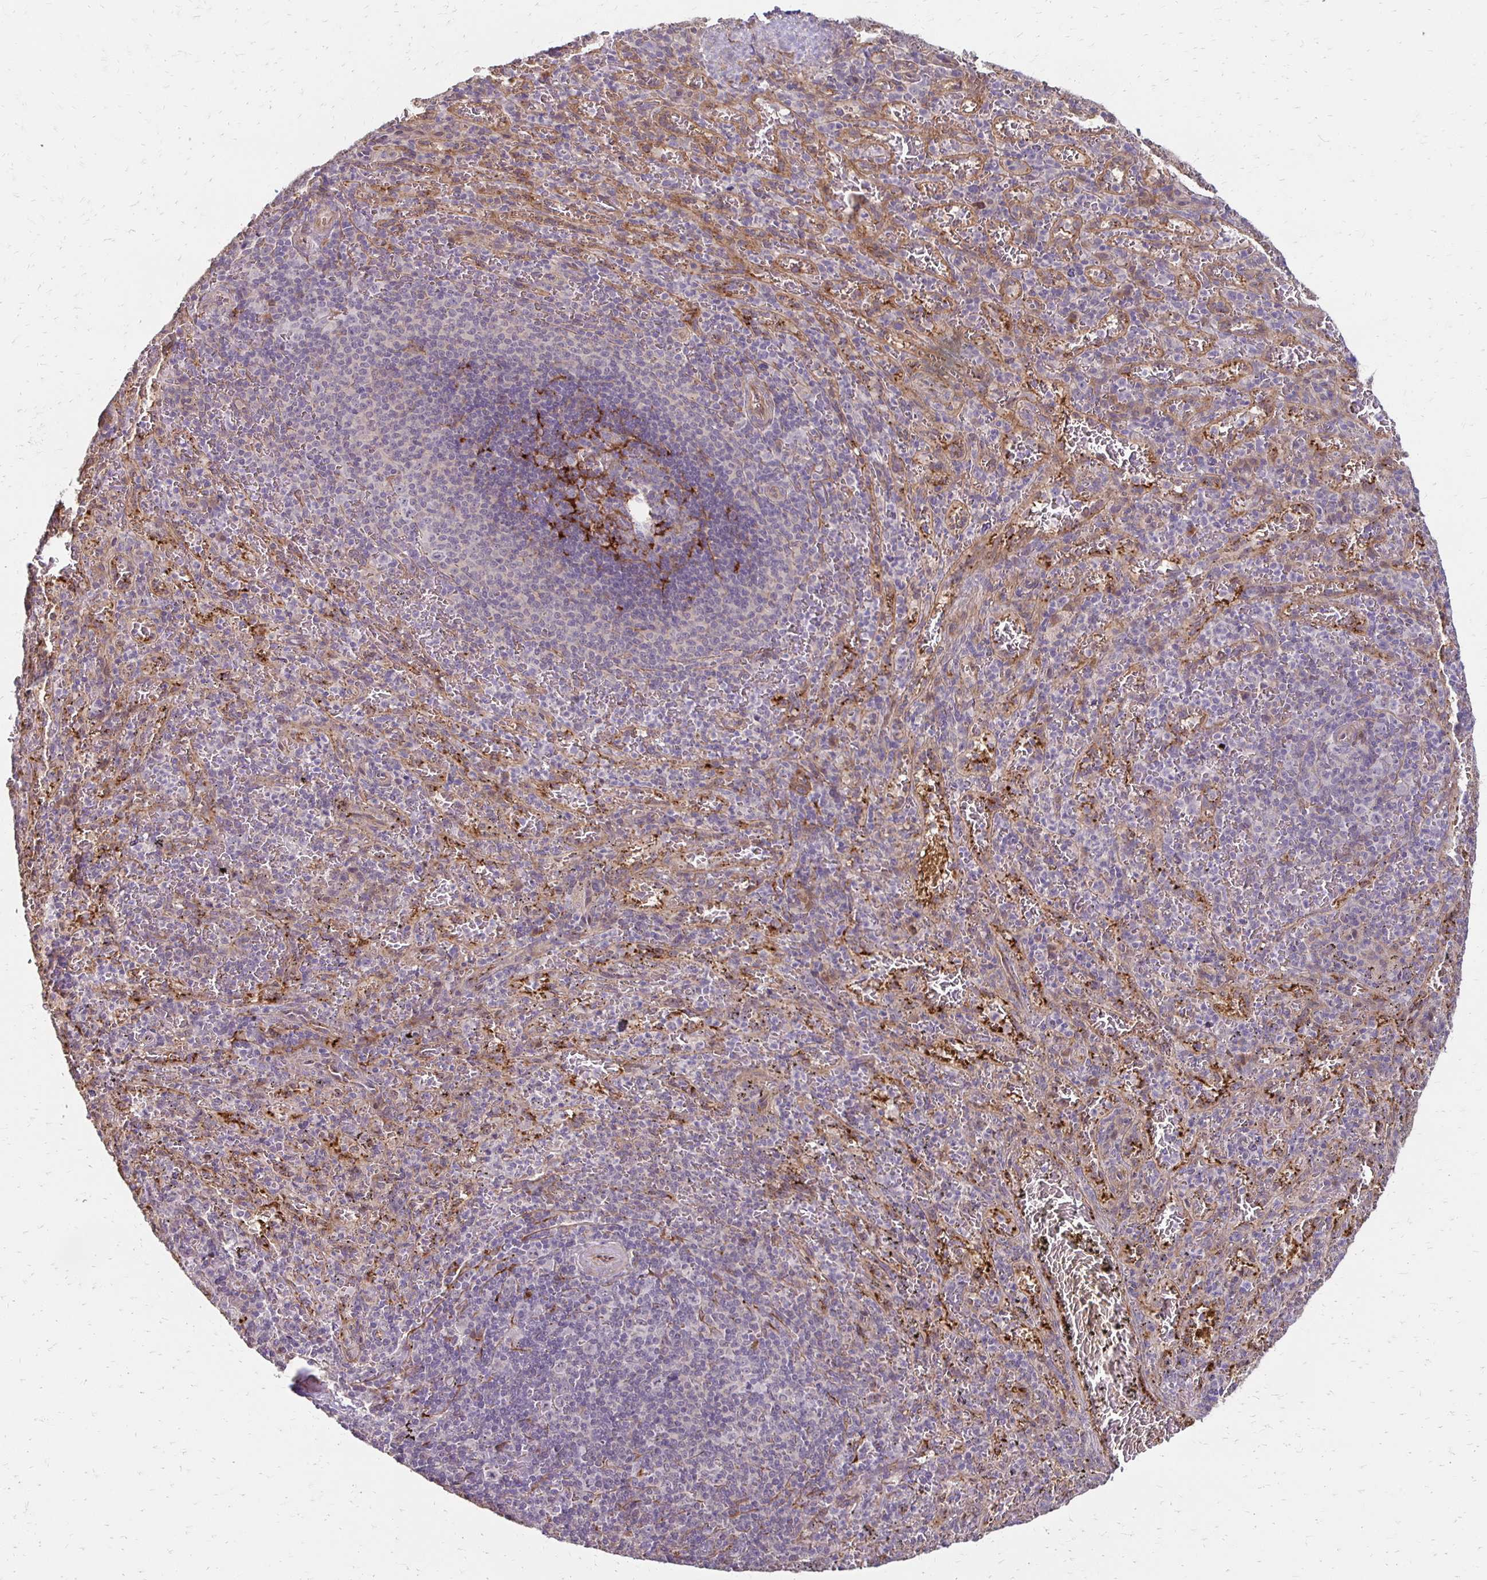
{"staining": {"intensity": "weak", "quantity": "<25%", "location": "cytoplasmic/membranous"}, "tissue": "spleen", "cell_type": "Cells in red pulp", "image_type": "normal", "snomed": [{"axis": "morphology", "description": "Normal tissue, NOS"}, {"axis": "topography", "description": "Spleen"}], "caption": "Spleen stained for a protein using immunohistochemistry (IHC) shows no positivity cells in red pulp.", "gene": "CFL2", "patient": {"sex": "male", "age": 57}}